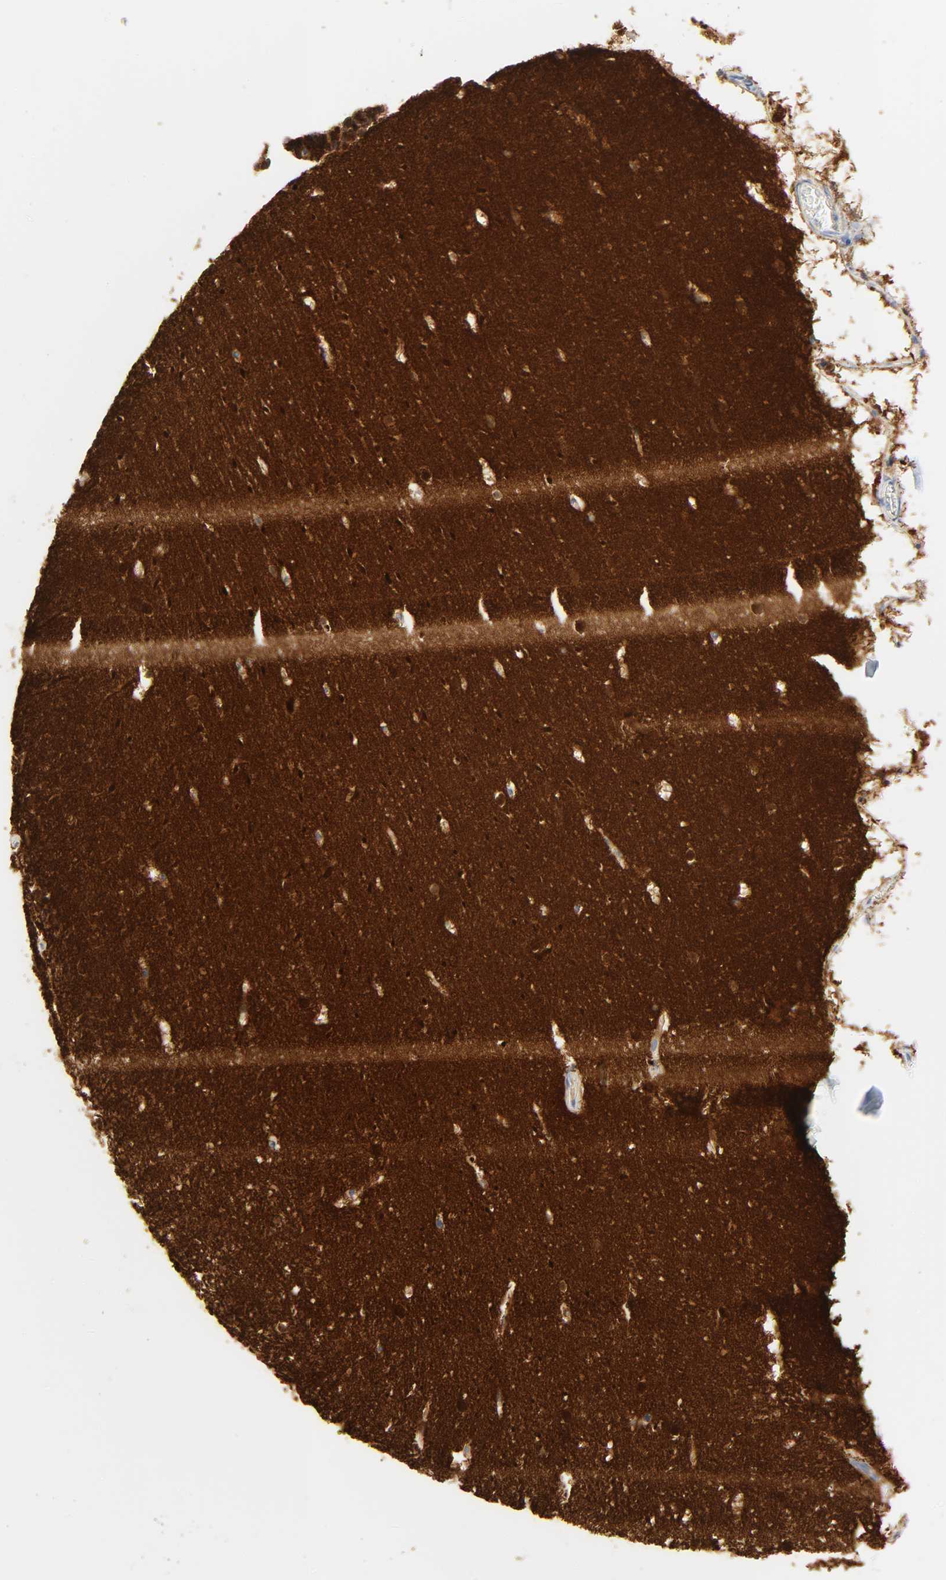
{"staining": {"intensity": "strong", "quantity": ">75%", "location": "cytoplasmic/membranous,nuclear"}, "tissue": "cerebellum", "cell_type": "Cells in granular layer", "image_type": "normal", "snomed": [{"axis": "morphology", "description": "Normal tissue, NOS"}, {"axis": "topography", "description": "Cerebellum"}], "caption": "Cerebellum stained with IHC shows strong cytoplasmic/membranous,nuclear expression in approximately >75% of cells in granular layer. Using DAB (brown) and hematoxylin (blue) stains, captured at high magnification using brightfield microscopy.", "gene": "CAMK2A", "patient": {"sex": "male", "age": 45}}